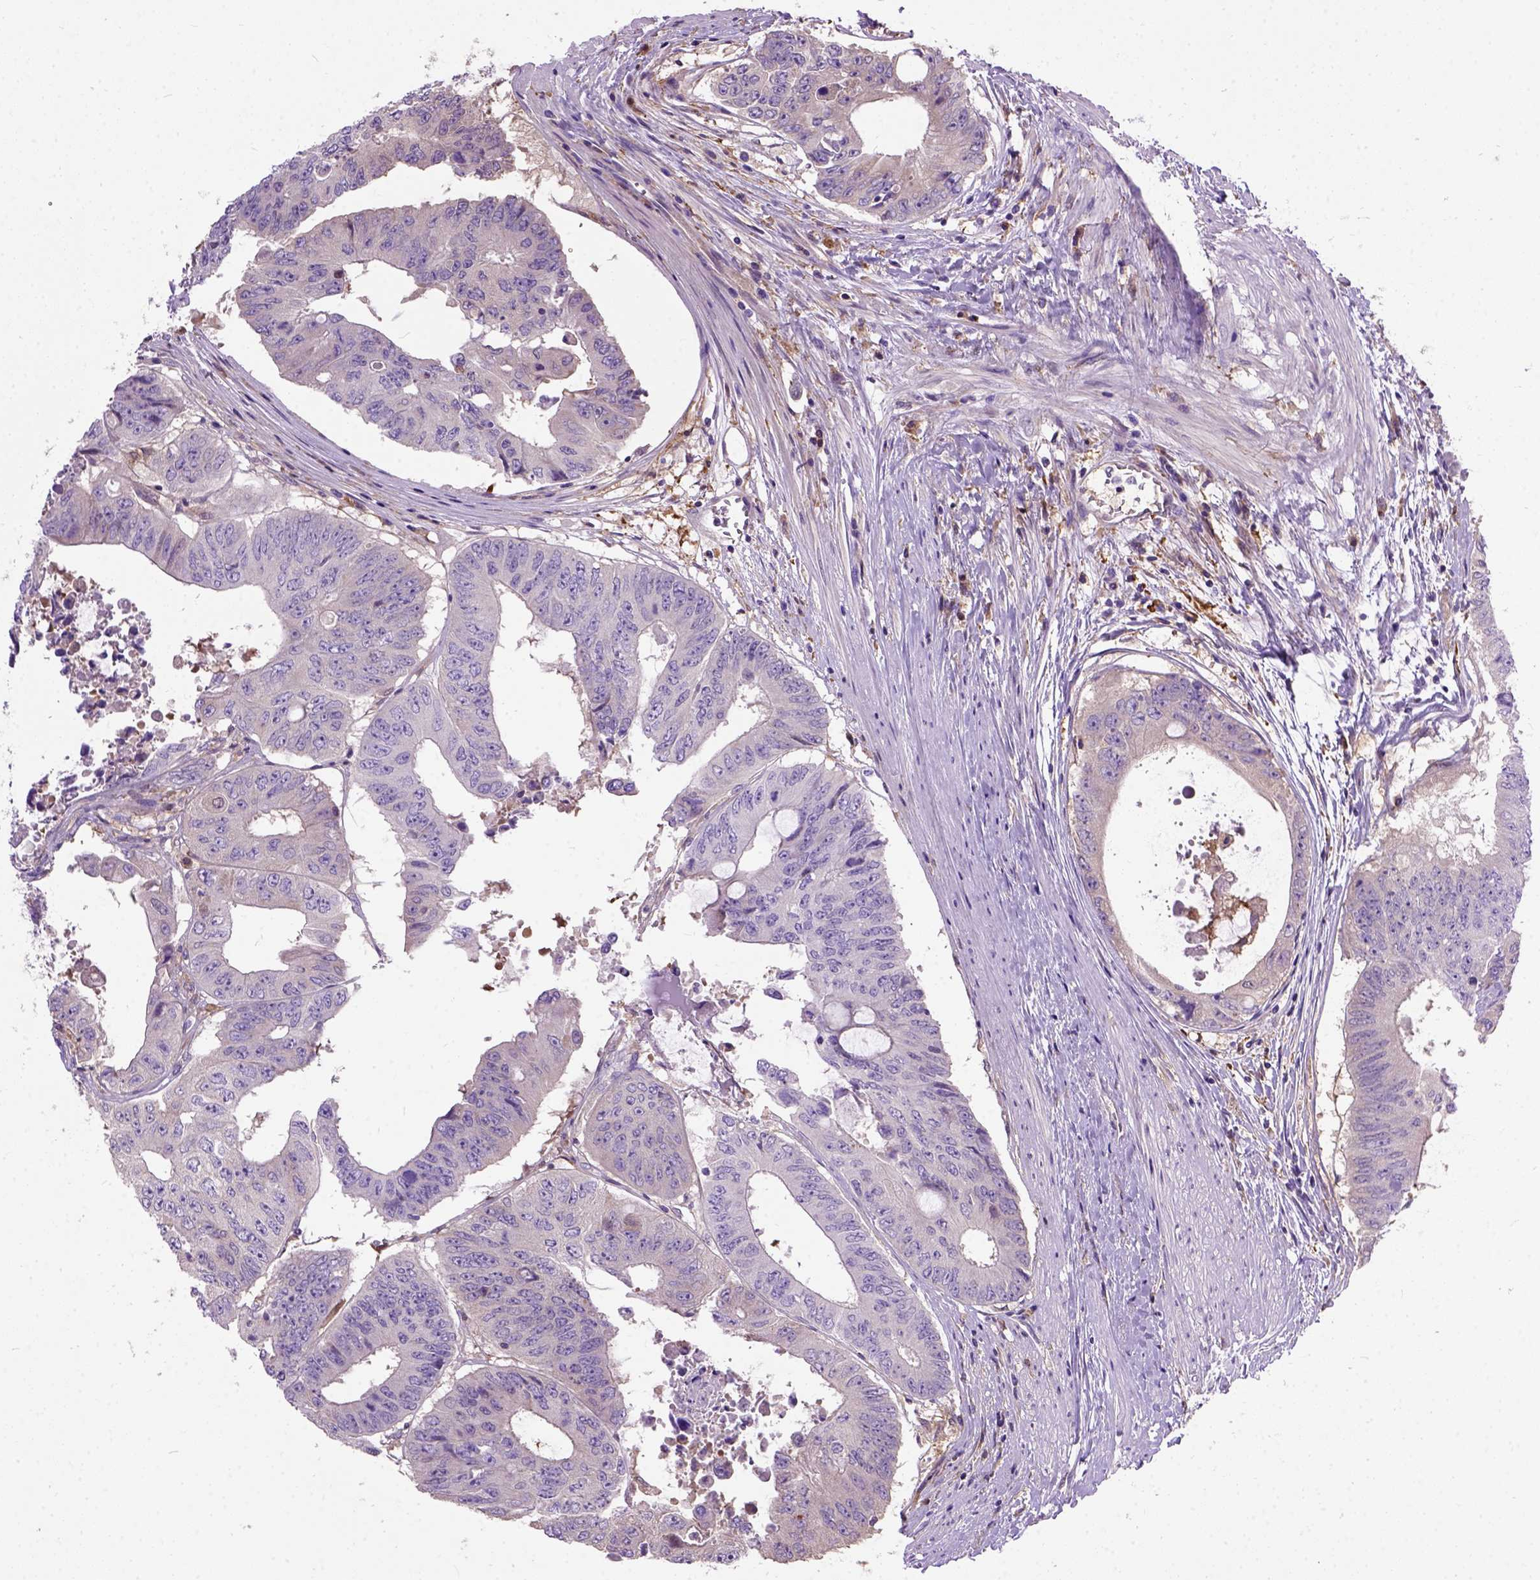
{"staining": {"intensity": "negative", "quantity": "none", "location": "none"}, "tissue": "colorectal cancer", "cell_type": "Tumor cells", "image_type": "cancer", "snomed": [{"axis": "morphology", "description": "Adenocarcinoma, NOS"}, {"axis": "topography", "description": "Rectum"}], "caption": "DAB (3,3'-diaminobenzidine) immunohistochemical staining of human colorectal adenocarcinoma displays no significant positivity in tumor cells. (DAB (3,3'-diaminobenzidine) immunohistochemistry, high magnification).", "gene": "SEMA4F", "patient": {"sex": "male", "age": 59}}